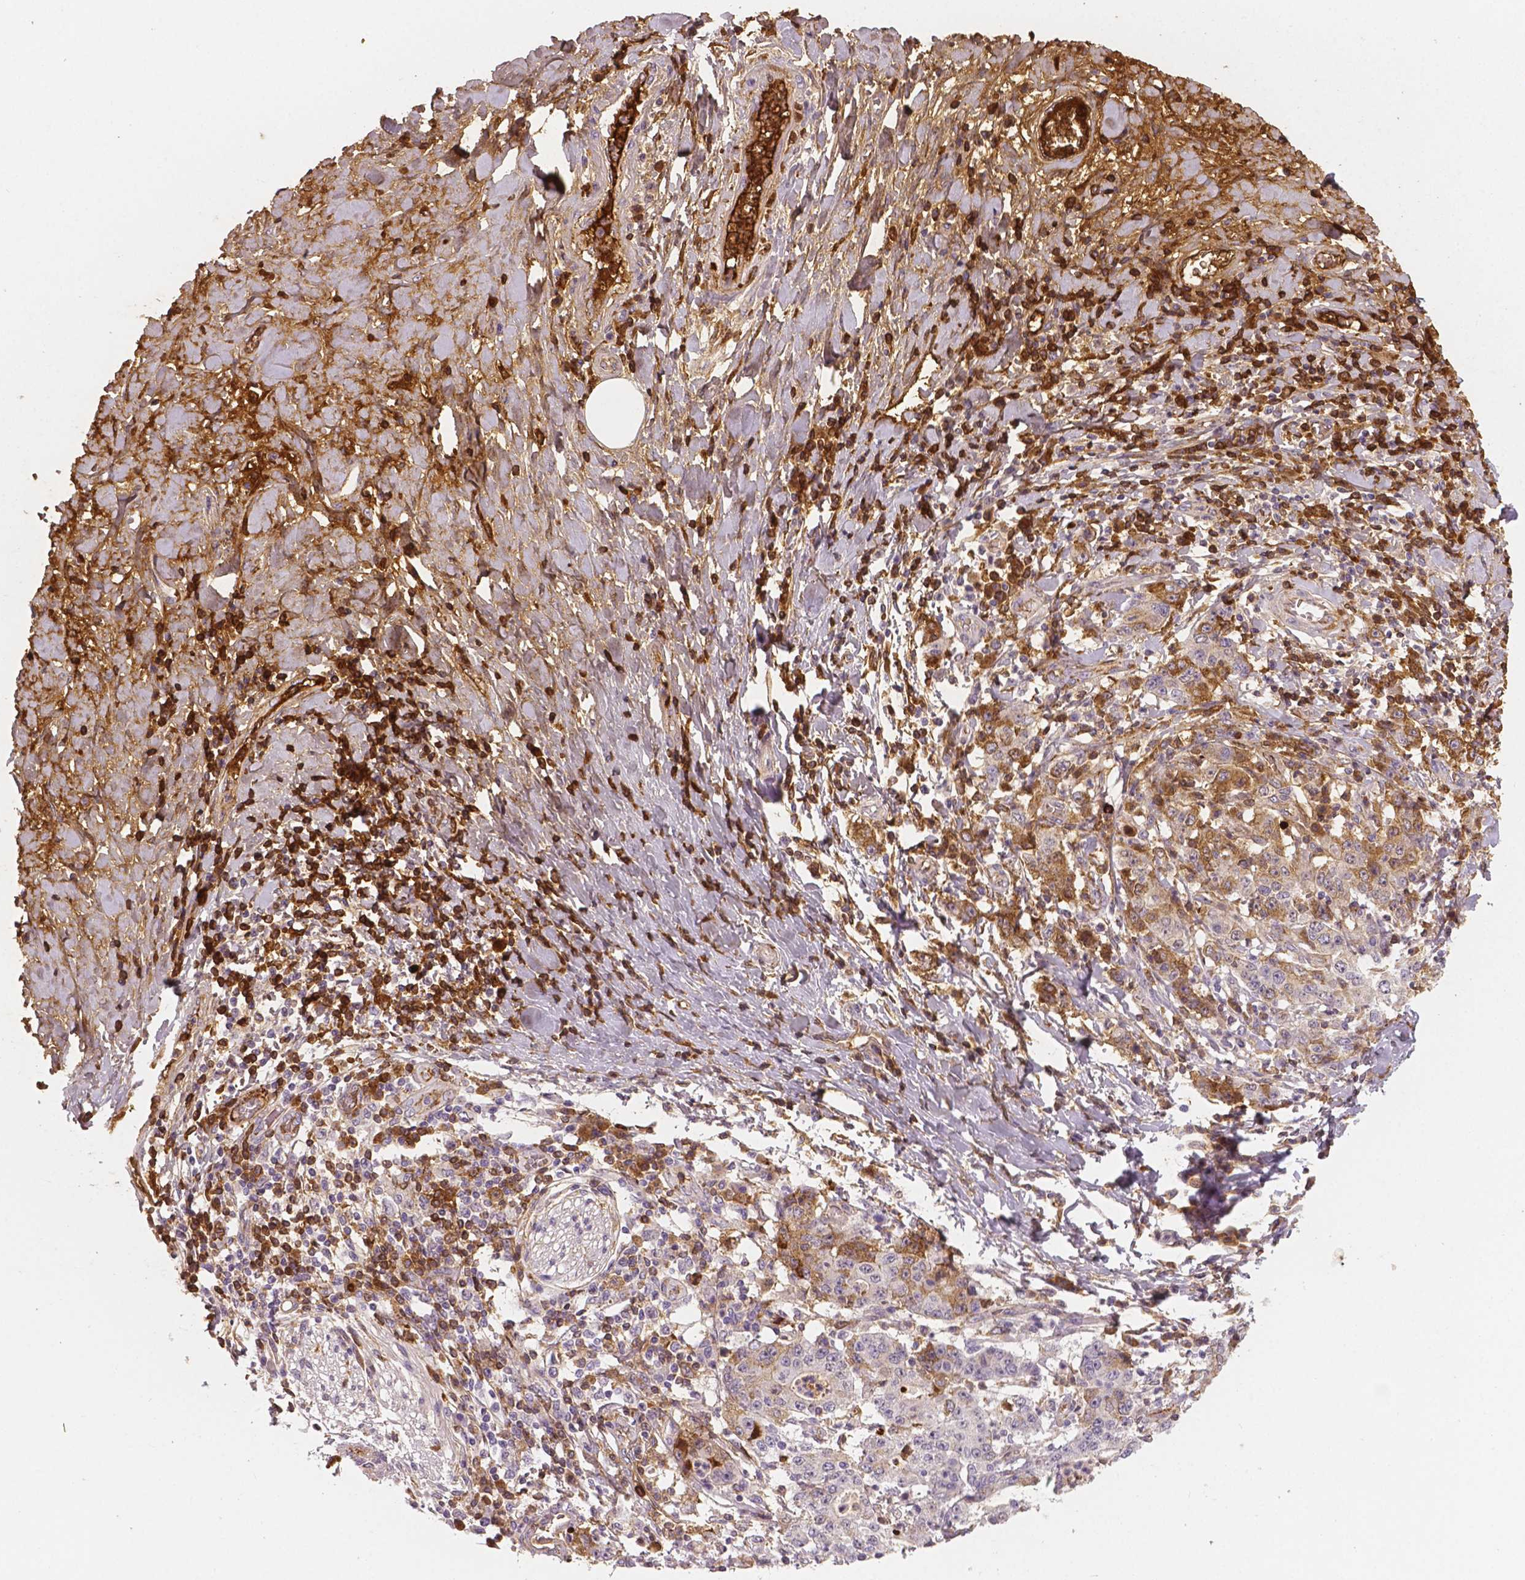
{"staining": {"intensity": "moderate", "quantity": "<25%", "location": "cytoplasmic/membranous"}, "tissue": "stomach cancer", "cell_type": "Tumor cells", "image_type": "cancer", "snomed": [{"axis": "morphology", "description": "Normal tissue, NOS"}, {"axis": "morphology", "description": "Adenocarcinoma, NOS"}, {"axis": "topography", "description": "Stomach, upper"}, {"axis": "topography", "description": "Stomach"}], "caption": "Stomach adenocarcinoma was stained to show a protein in brown. There is low levels of moderate cytoplasmic/membranous staining in approximately <25% of tumor cells. The staining was performed using DAB (3,3'-diaminobenzidine) to visualize the protein expression in brown, while the nuclei were stained in blue with hematoxylin (Magnification: 20x).", "gene": "APOA4", "patient": {"sex": "male", "age": 59}}